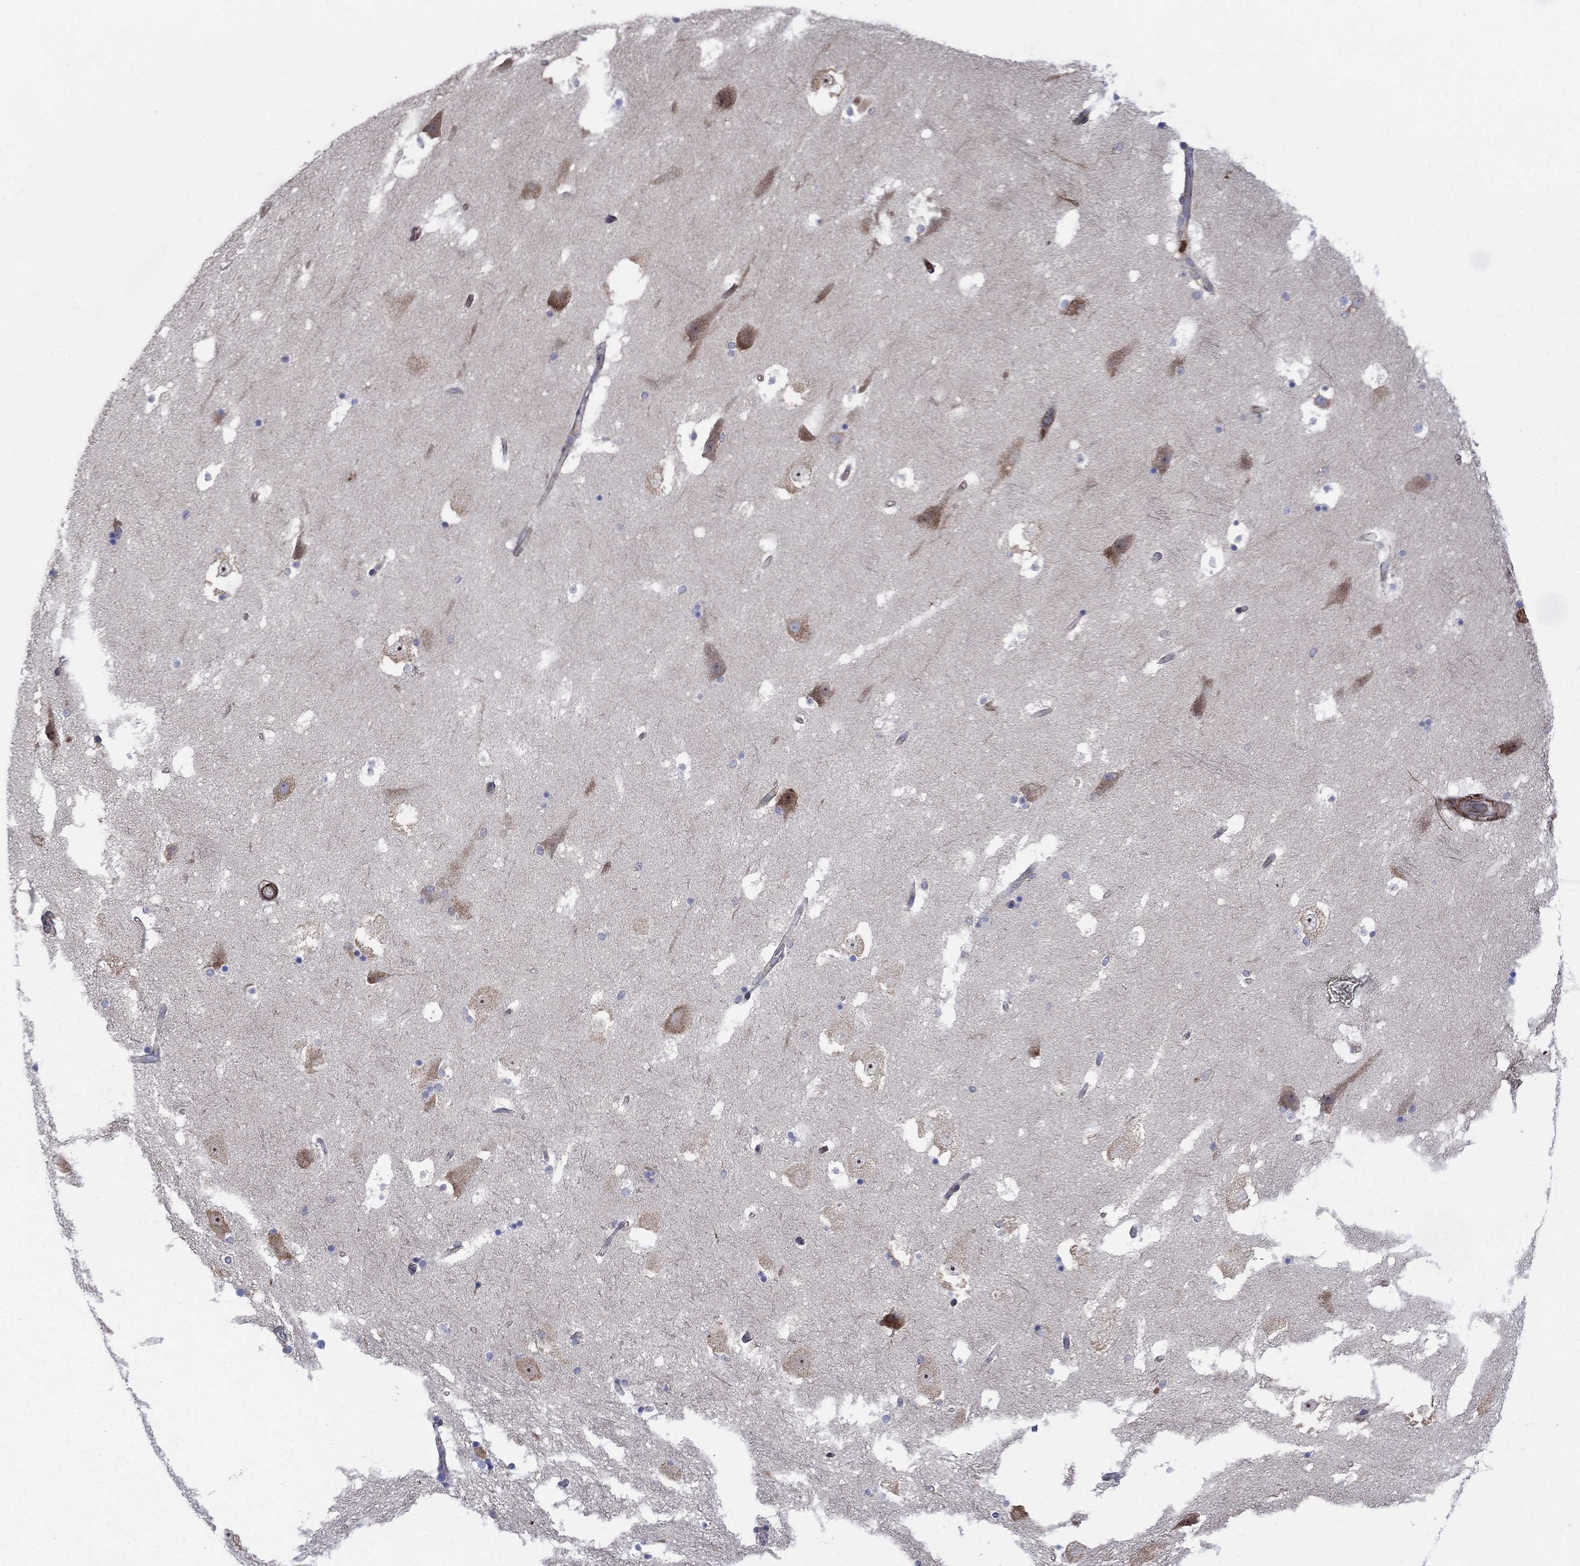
{"staining": {"intensity": "negative", "quantity": "none", "location": "none"}, "tissue": "hippocampus", "cell_type": "Glial cells", "image_type": "normal", "snomed": [{"axis": "morphology", "description": "Normal tissue, NOS"}, {"axis": "topography", "description": "Hippocampus"}], "caption": "IHC micrograph of unremarkable hippocampus: human hippocampus stained with DAB displays no significant protein staining in glial cells. (IHC, brightfield microscopy, high magnification).", "gene": "PAG1", "patient": {"sex": "male", "age": 51}}